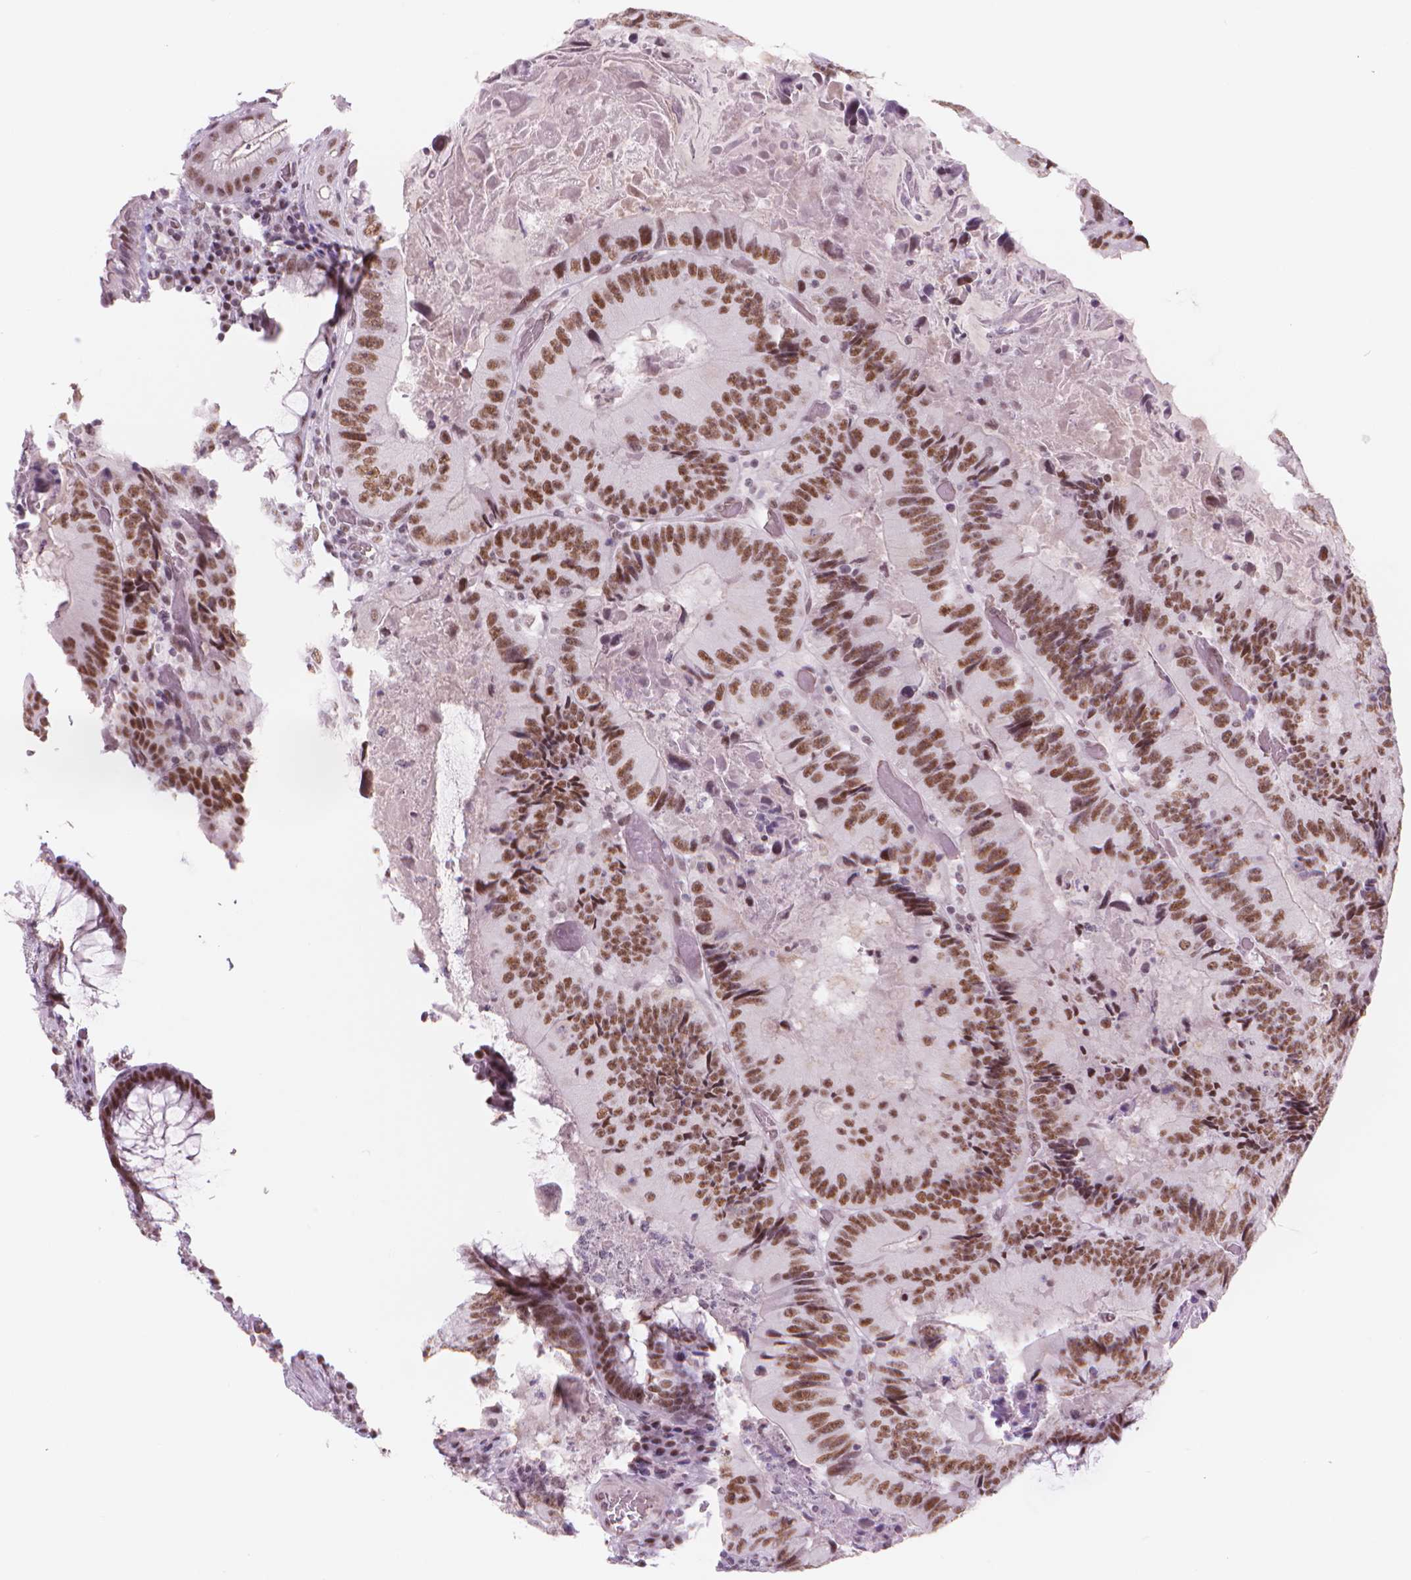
{"staining": {"intensity": "moderate", "quantity": ">75%", "location": "nuclear"}, "tissue": "colorectal cancer", "cell_type": "Tumor cells", "image_type": "cancer", "snomed": [{"axis": "morphology", "description": "Adenocarcinoma, NOS"}, {"axis": "topography", "description": "Colon"}], "caption": "A micrograph showing moderate nuclear staining in approximately >75% of tumor cells in colorectal cancer, as visualized by brown immunohistochemical staining.", "gene": "POLR3D", "patient": {"sex": "female", "age": 86}}